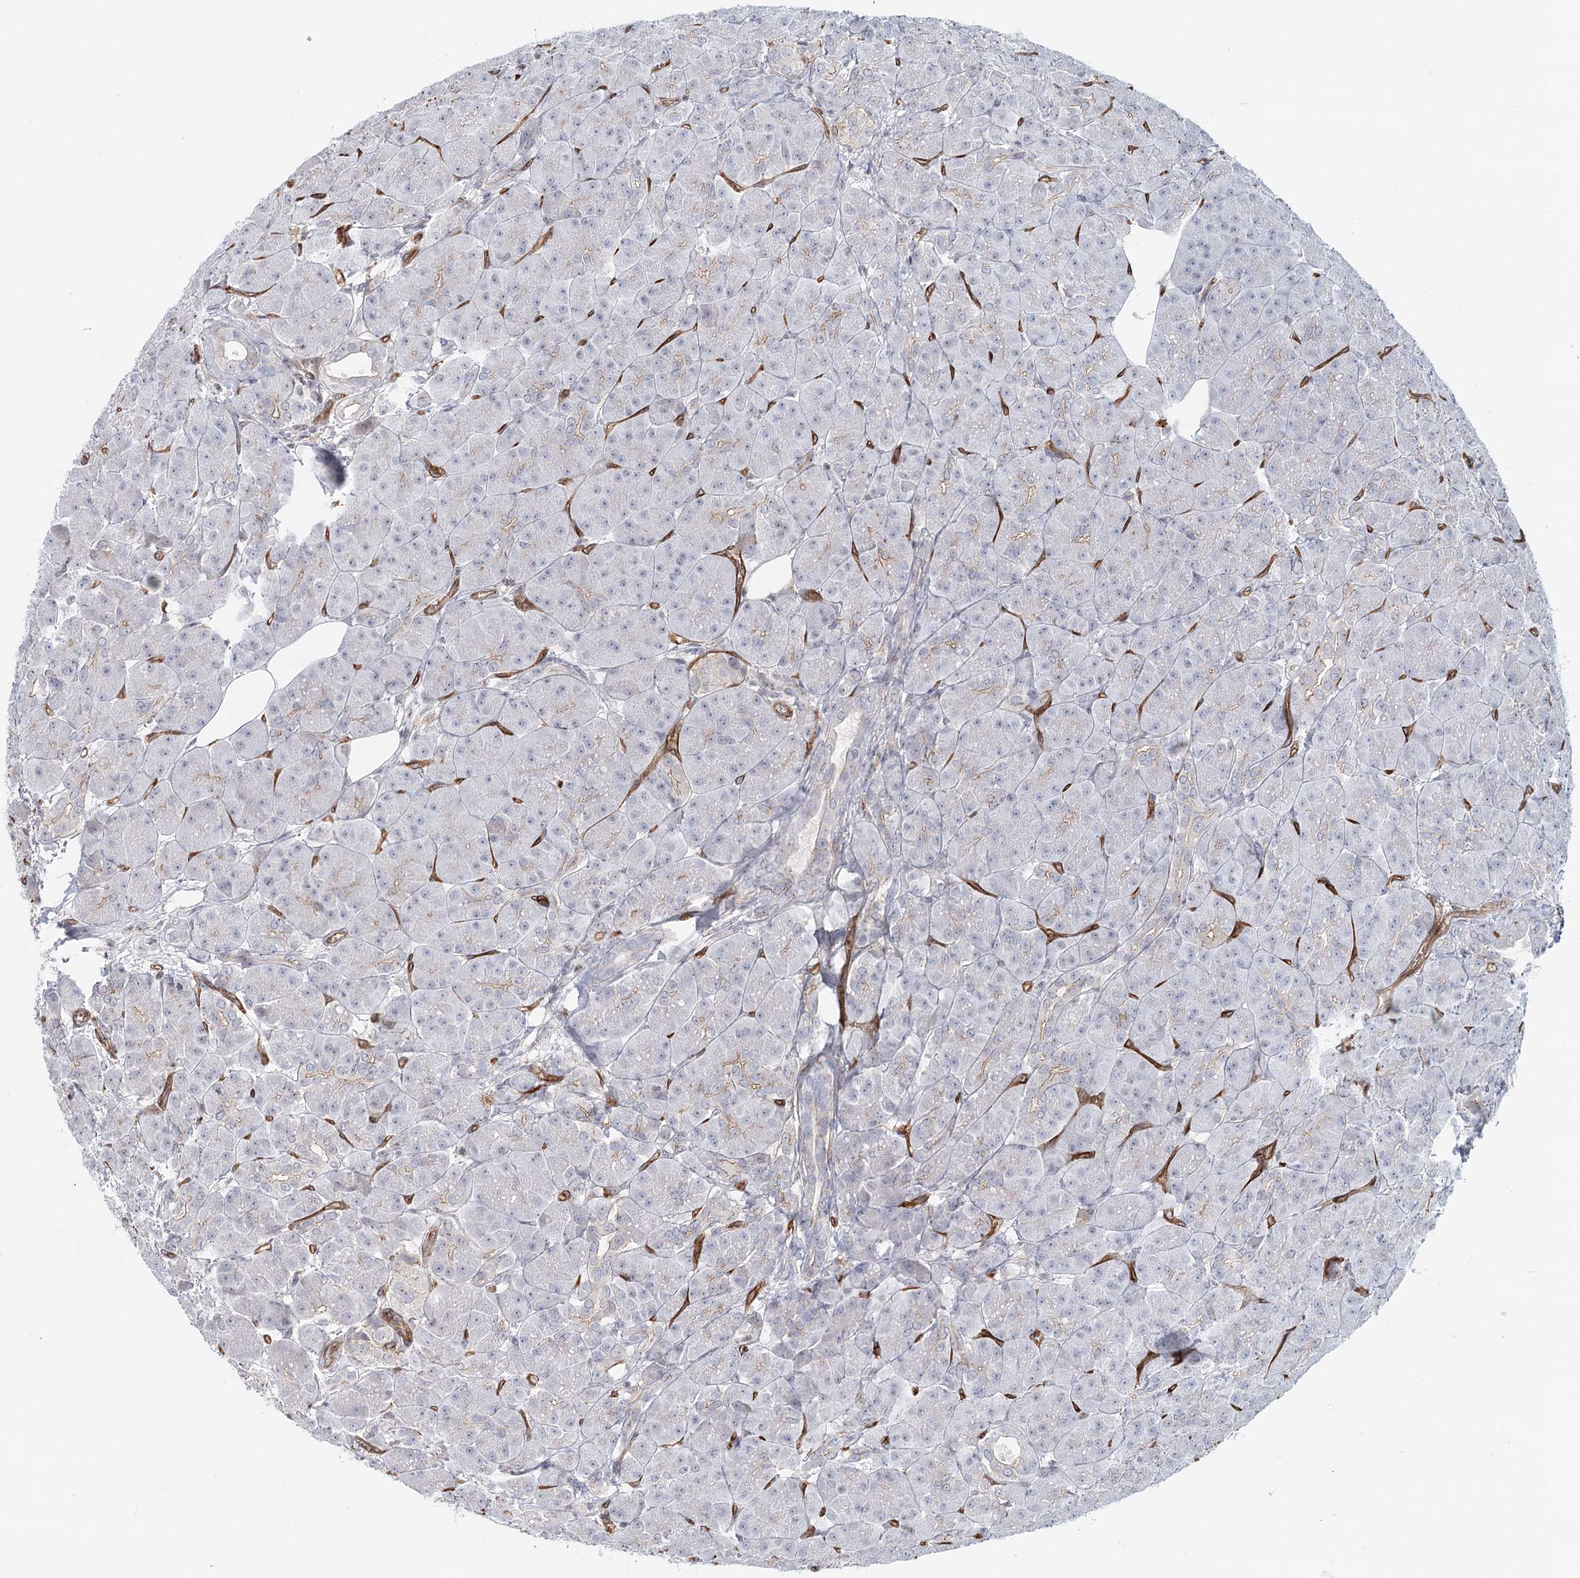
{"staining": {"intensity": "weak", "quantity": "<25%", "location": "cytoplasmic/membranous"}, "tissue": "pancreas", "cell_type": "Exocrine glandular cells", "image_type": "normal", "snomed": [{"axis": "morphology", "description": "Normal tissue, NOS"}, {"axis": "topography", "description": "Pancreas"}], "caption": "High power microscopy photomicrograph of an immunohistochemistry (IHC) image of benign pancreas, revealing no significant staining in exocrine glandular cells.", "gene": "ZFYVE28", "patient": {"sex": "male", "age": 63}}